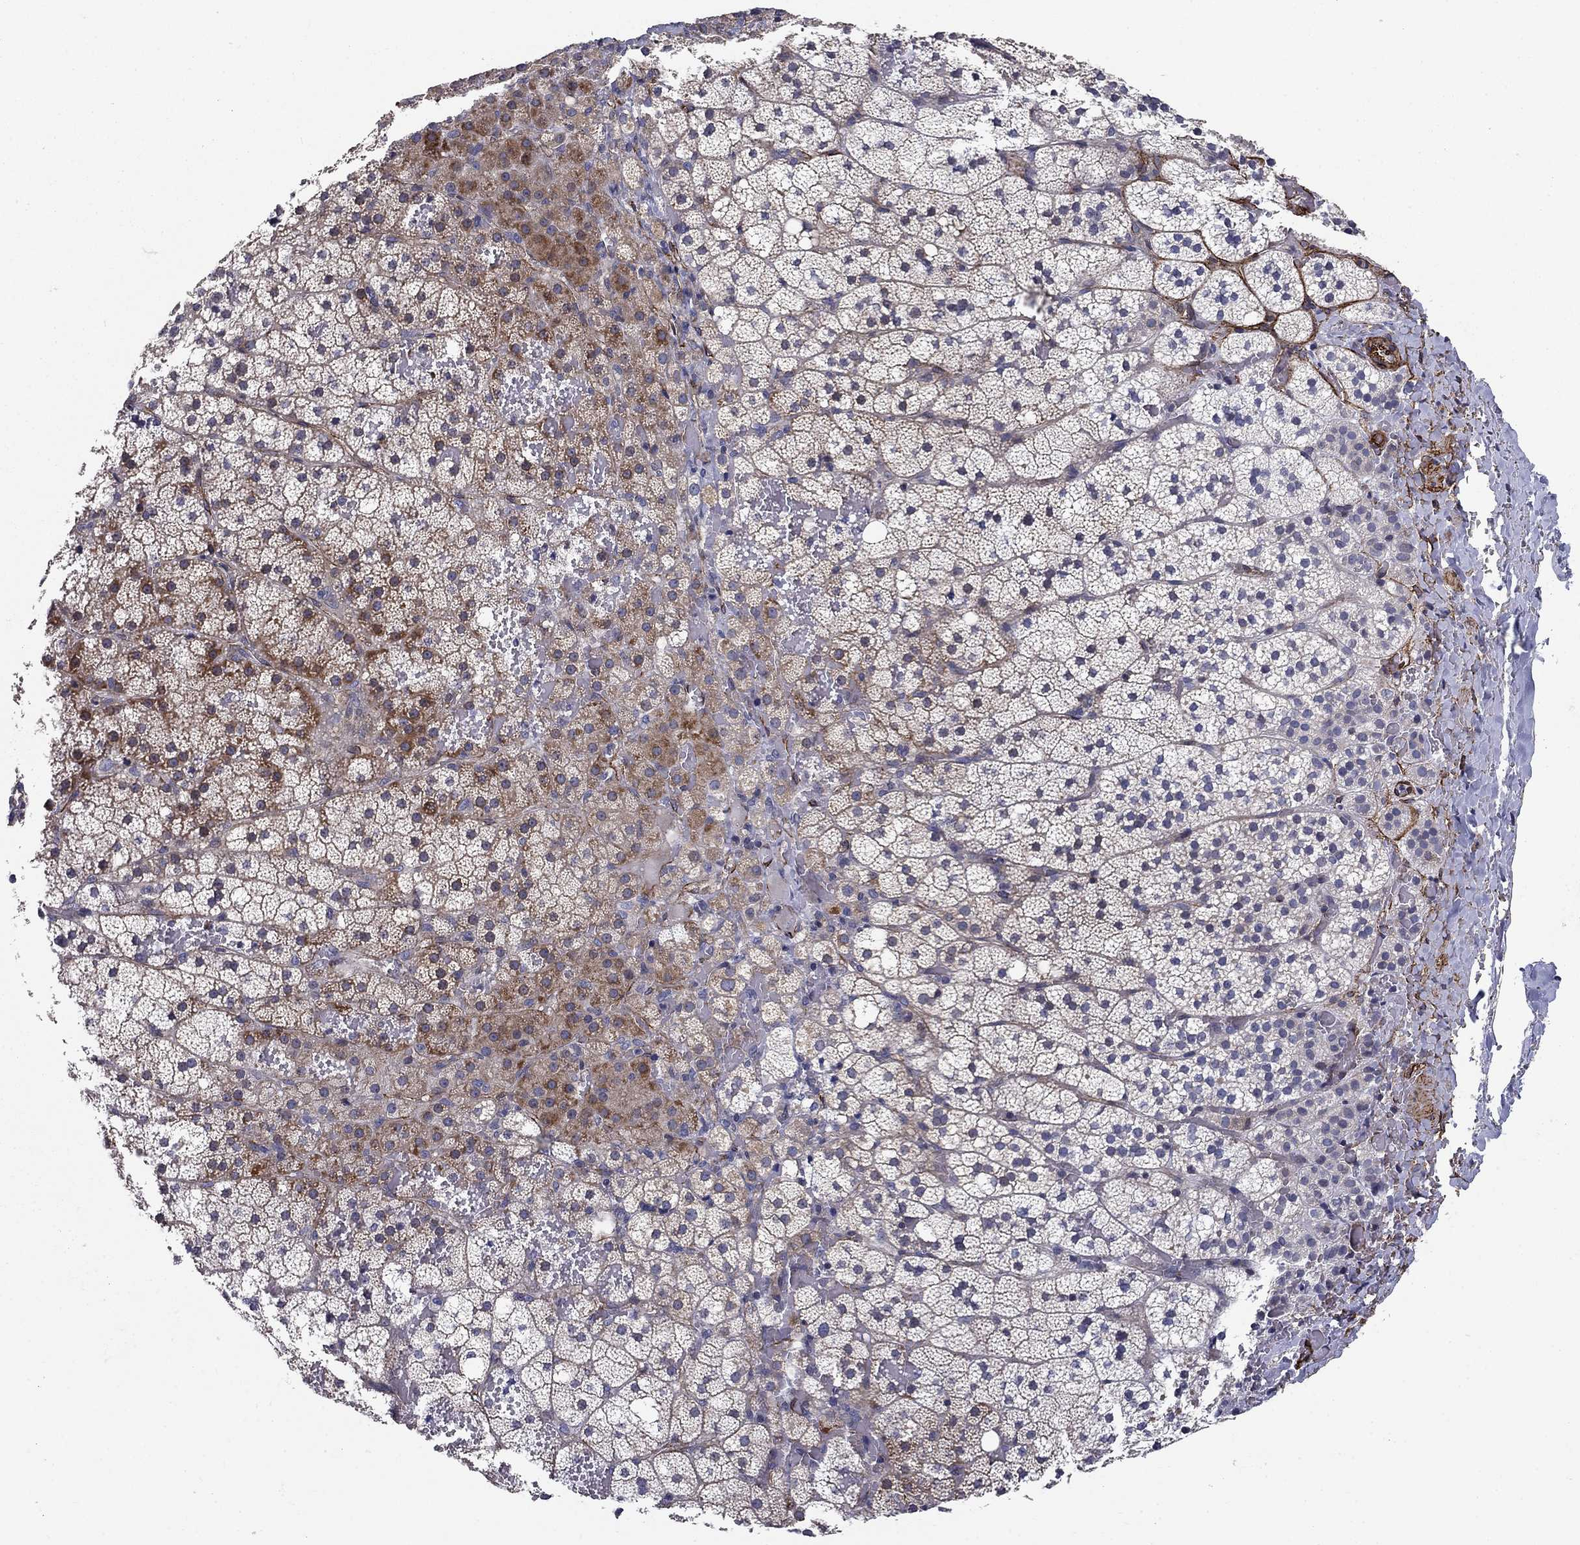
{"staining": {"intensity": "strong", "quantity": "<25%", "location": "cytoplasmic/membranous"}, "tissue": "adrenal gland", "cell_type": "Glandular cells", "image_type": "normal", "snomed": [{"axis": "morphology", "description": "Normal tissue, NOS"}, {"axis": "topography", "description": "Adrenal gland"}], "caption": "DAB (3,3'-diaminobenzidine) immunohistochemical staining of benign adrenal gland displays strong cytoplasmic/membranous protein positivity in approximately <25% of glandular cells.", "gene": "SYNC", "patient": {"sex": "male", "age": 53}}